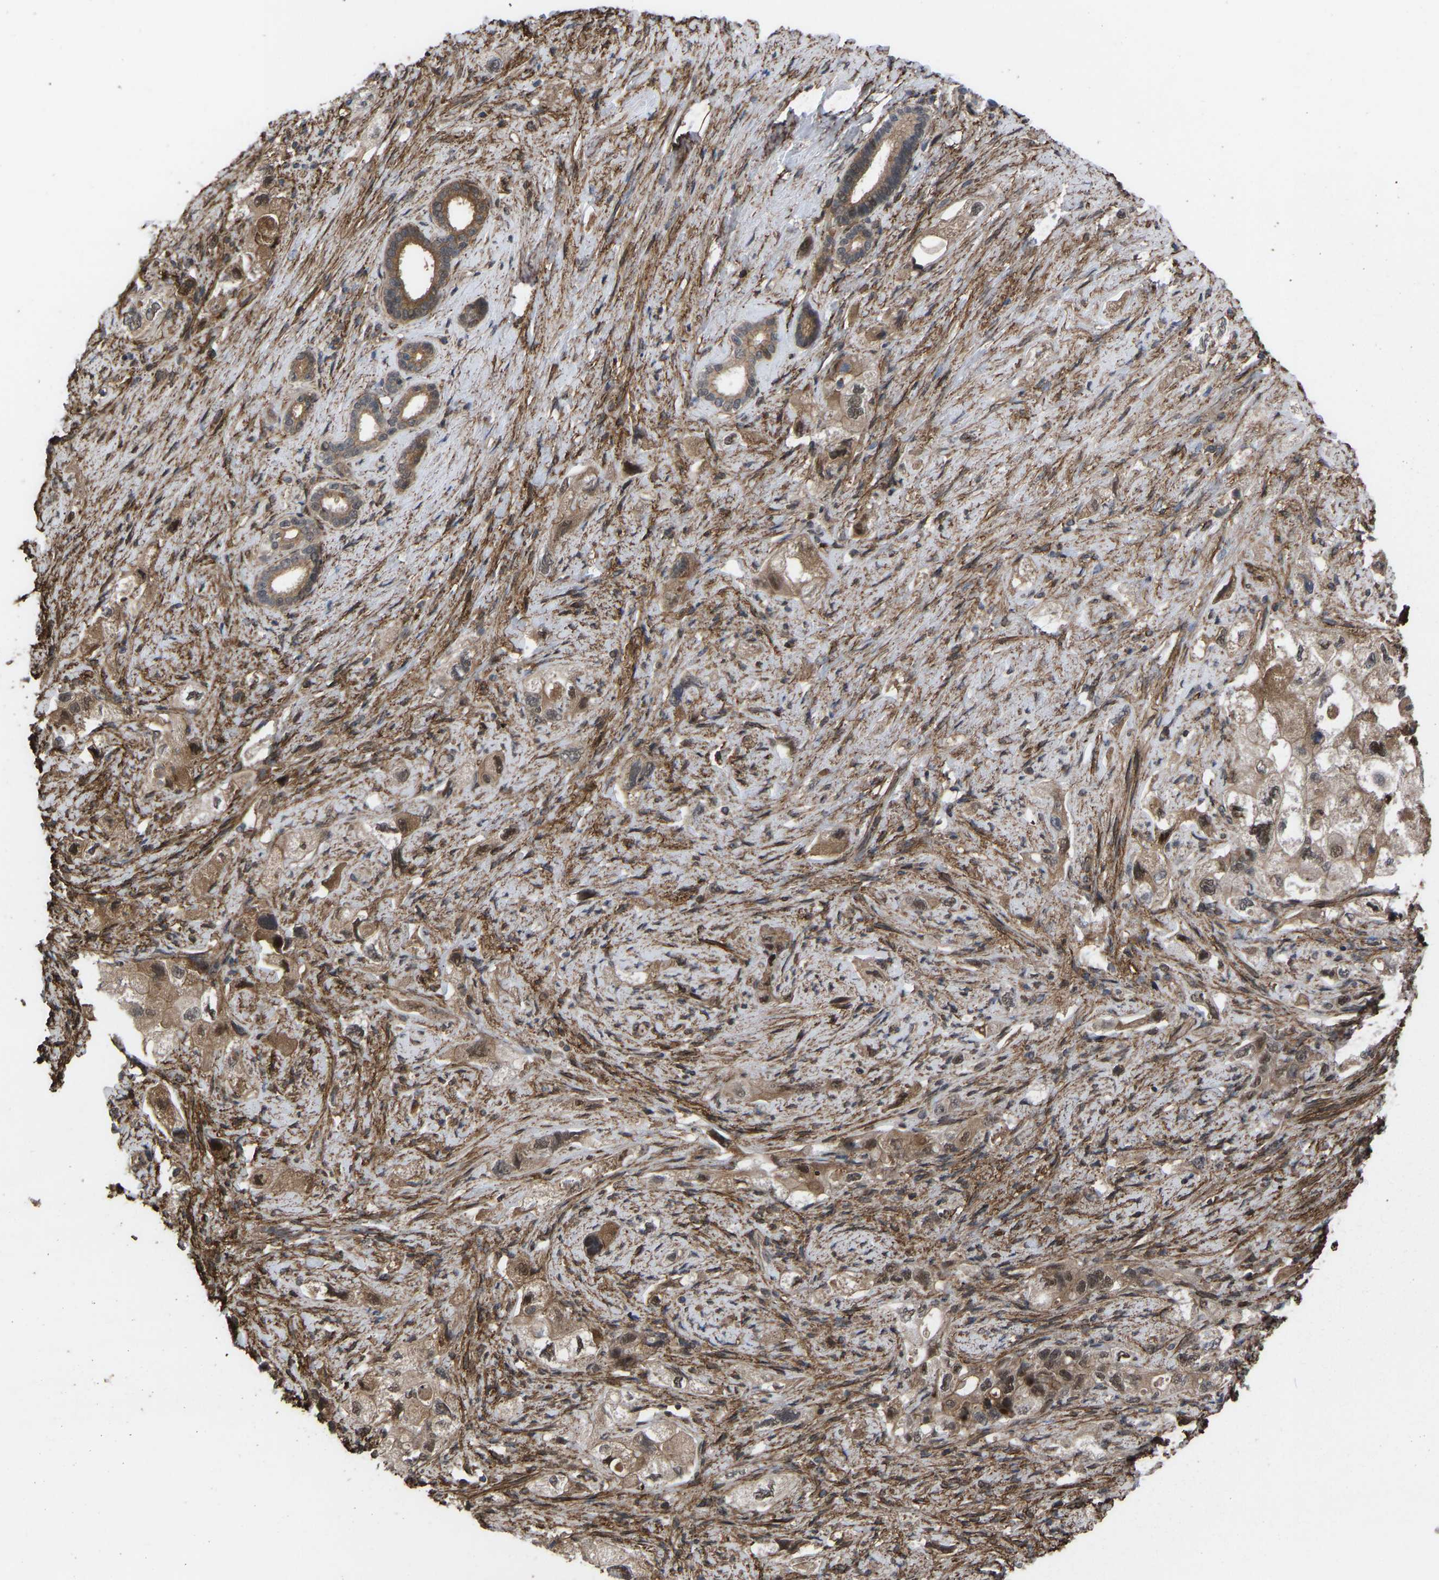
{"staining": {"intensity": "moderate", "quantity": ">75%", "location": "cytoplasmic/membranous,nuclear"}, "tissue": "pancreatic cancer", "cell_type": "Tumor cells", "image_type": "cancer", "snomed": [{"axis": "morphology", "description": "Adenocarcinoma, NOS"}, {"axis": "topography", "description": "Pancreas"}], "caption": "Approximately >75% of tumor cells in pancreatic cancer demonstrate moderate cytoplasmic/membranous and nuclear protein staining as visualized by brown immunohistochemical staining.", "gene": "CYP7B1", "patient": {"sex": "female", "age": 73}}